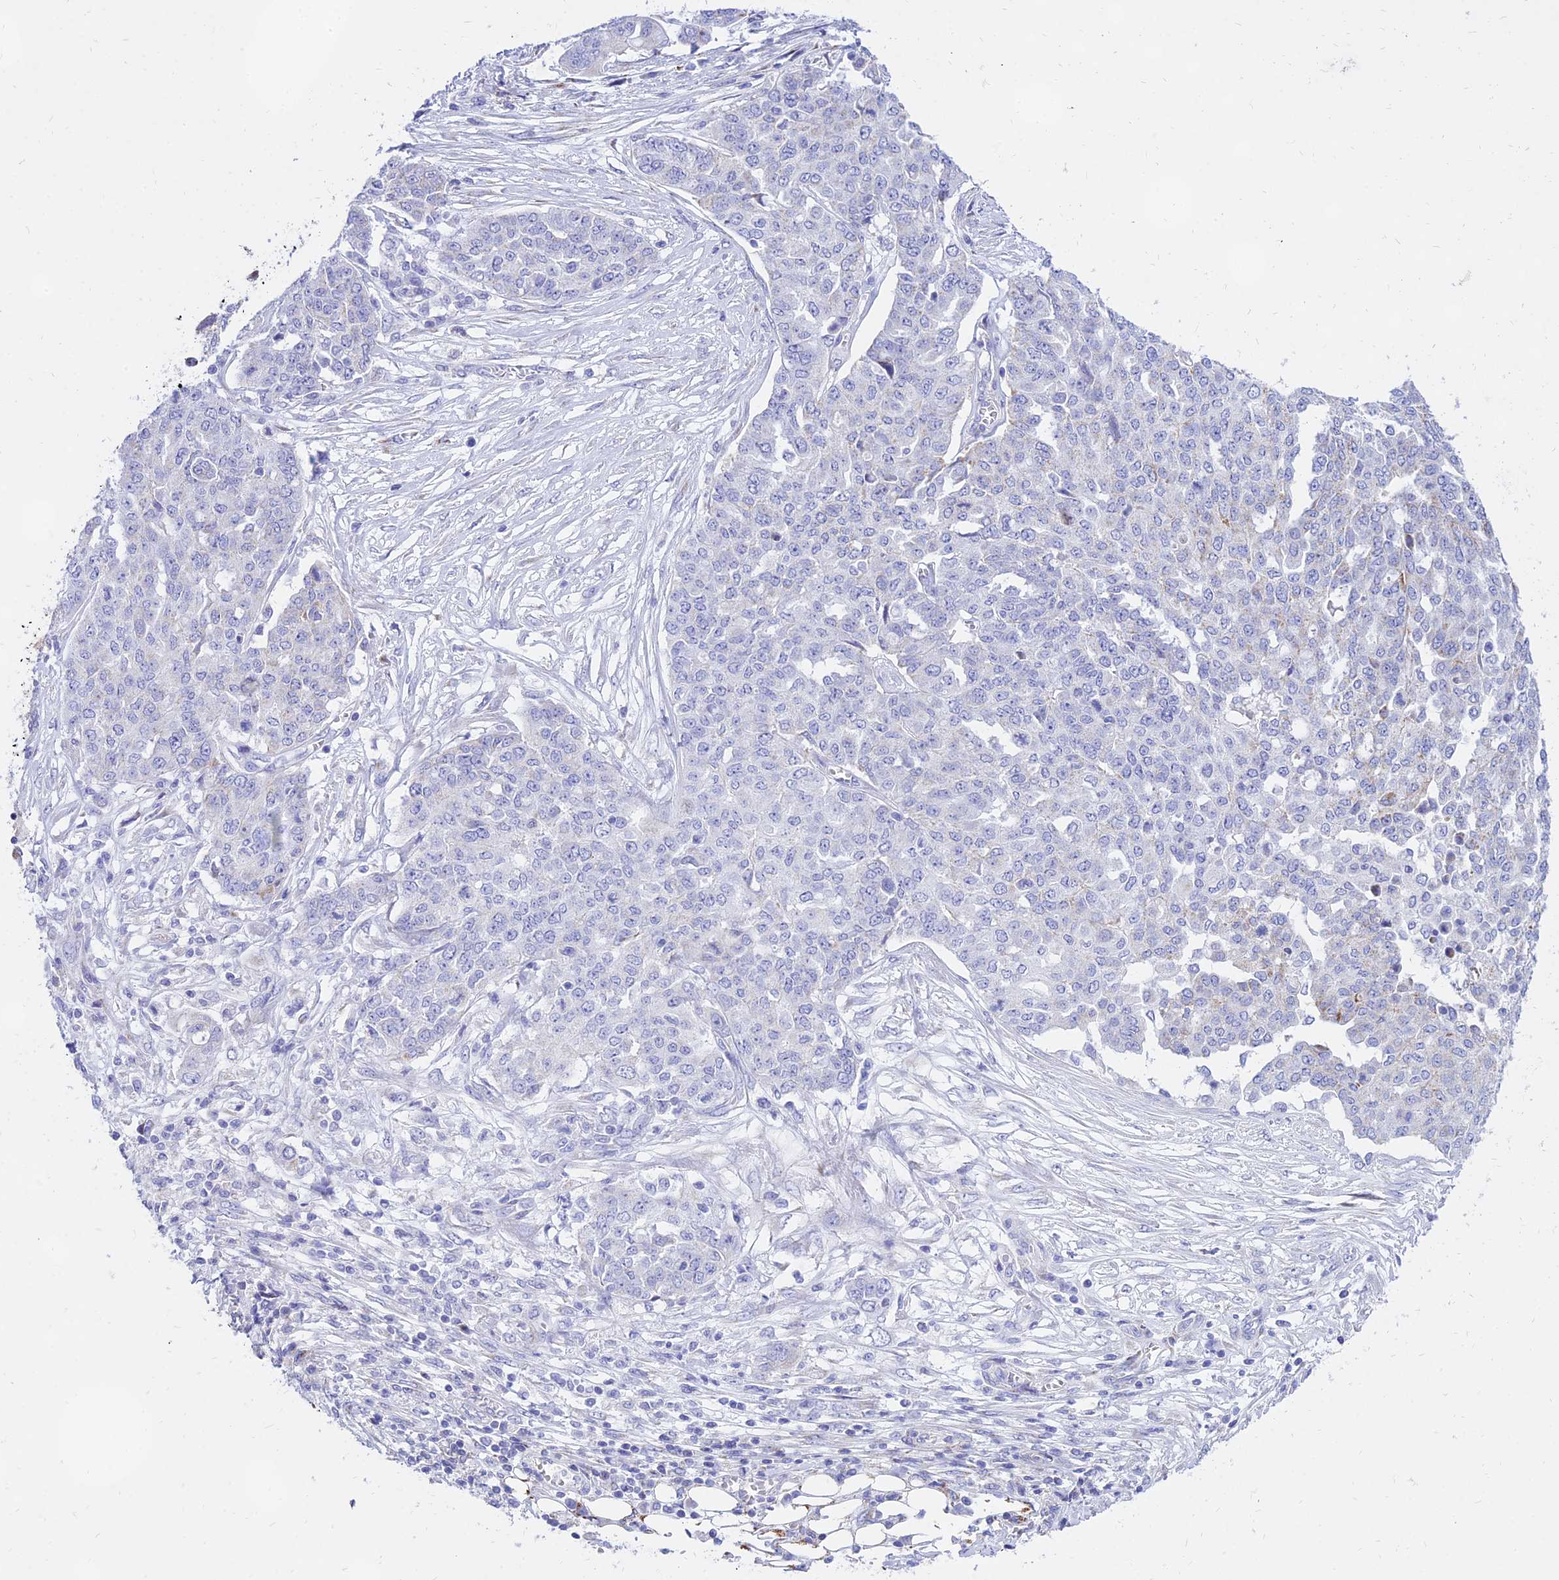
{"staining": {"intensity": "negative", "quantity": "none", "location": "none"}, "tissue": "ovarian cancer", "cell_type": "Tumor cells", "image_type": "cancer", "snomed": [{"axis": "morphology", "description": "Cystadenocarcinoma, serous, NOS"}, {"axis": "topography", "description": "Soft tissue"}, {"axis": "topography", "description": "Ovary"}], "caption": "This image is of ovarian serous cystadenocarcinoma stained with immunohistochemistry (IHC) to label a protein in brown with the nuclei are counter-stained blue. There is no positivity in tumor cells.", "gene": "PKN3", "patient": {"sex": "female", "age": 57}}